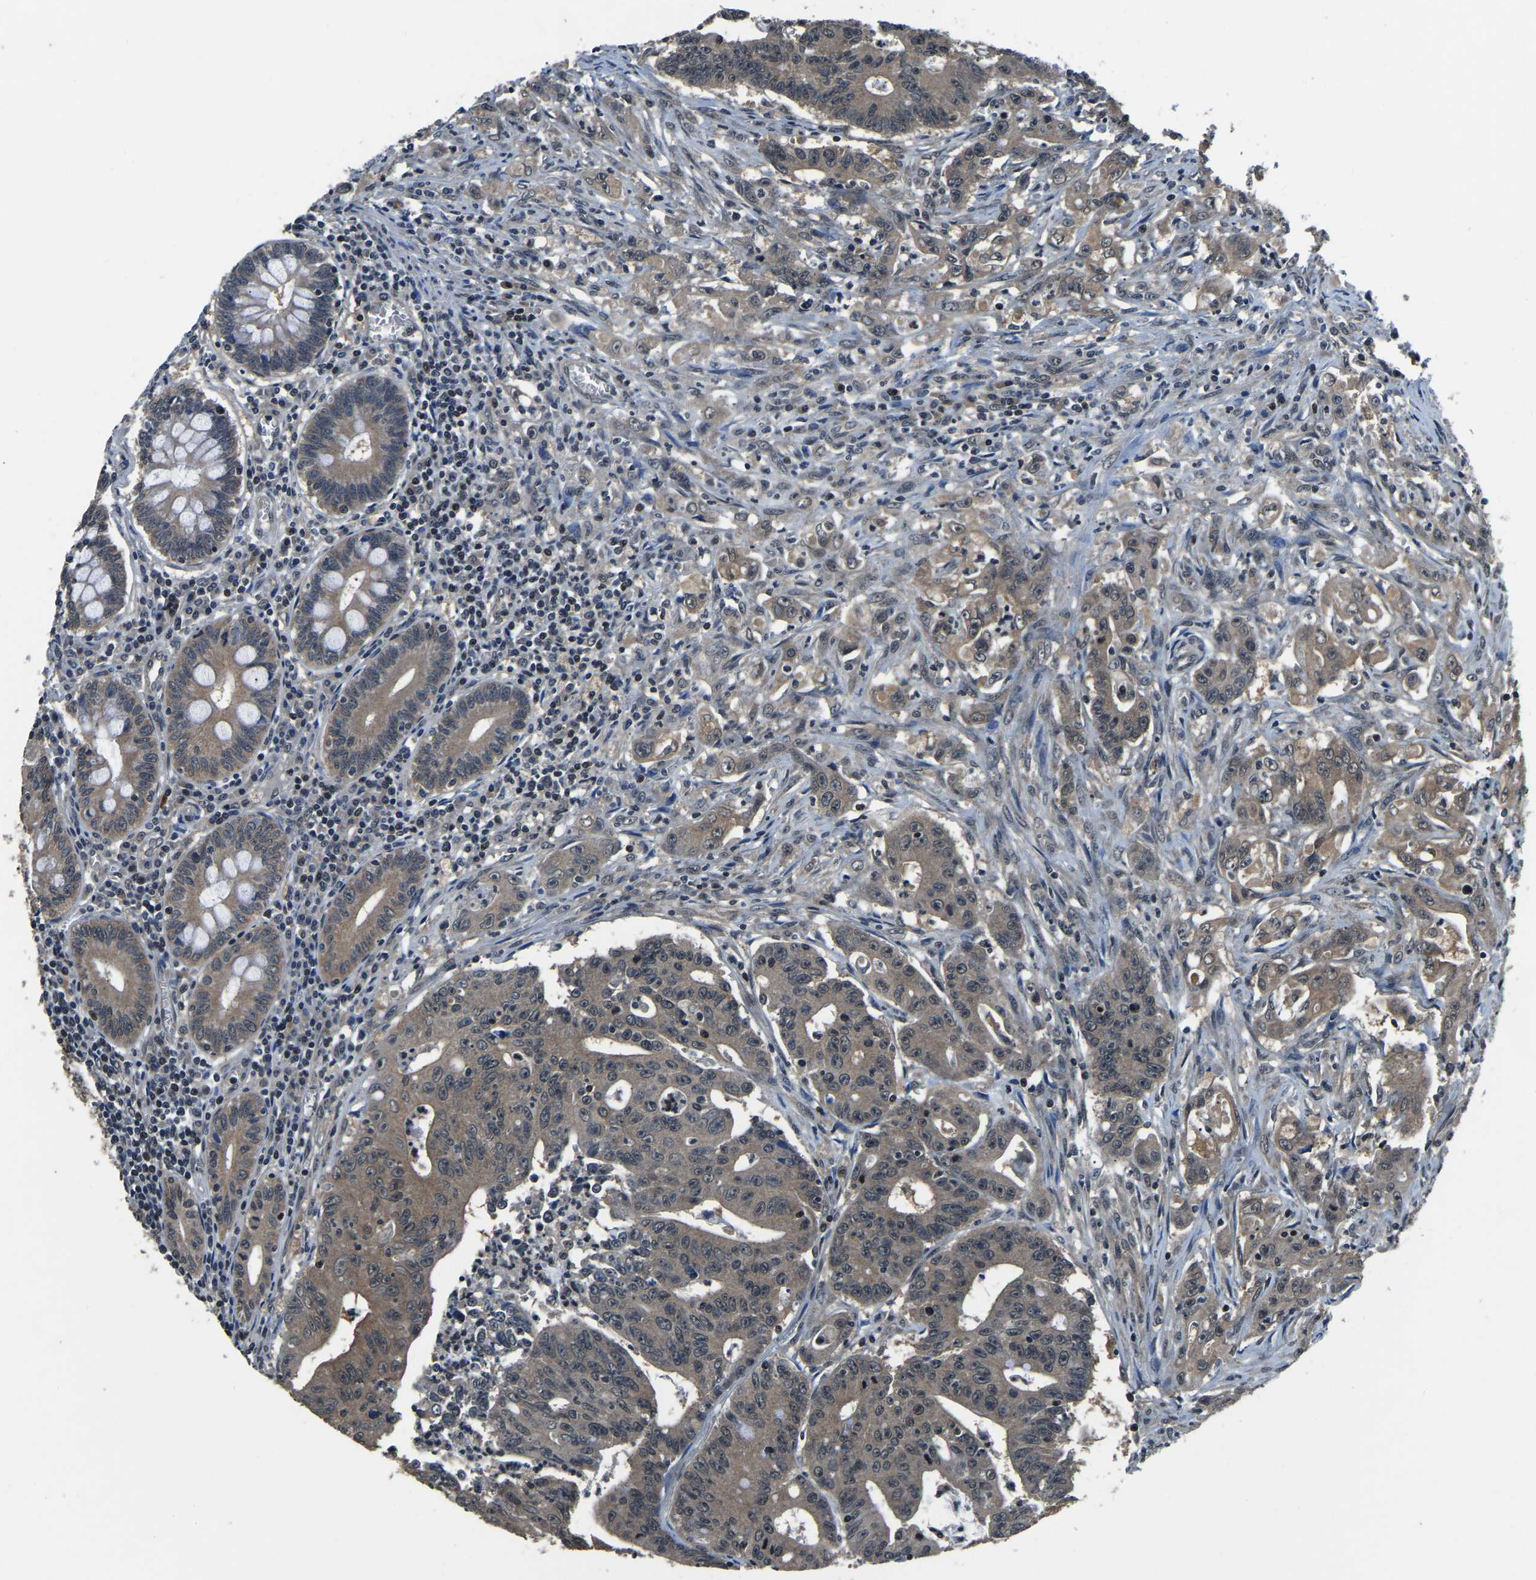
{"staining": {"intensity": "moderate", "quantity": ">75%", "location": "cytoplasmic/membranous"}, "tissue": "colorectal cancer", "cell_type": "Tumor cells", "image_type": "cancer", "snomed": [{"axis": "morphology", "description": "Adenocarcinoma, NOS"}, {"axis": "topography", "description": "Colon"}], "caption": "IHC photomicrograph of colorectal cancer stained for a protein (brown), which reveals medium levels of moderate cytoplasmic/membranous positivity in approximately >75% of tumor cells.", "gene": "ANKIB1", "patient": {"sex": "male", "age": 45}}